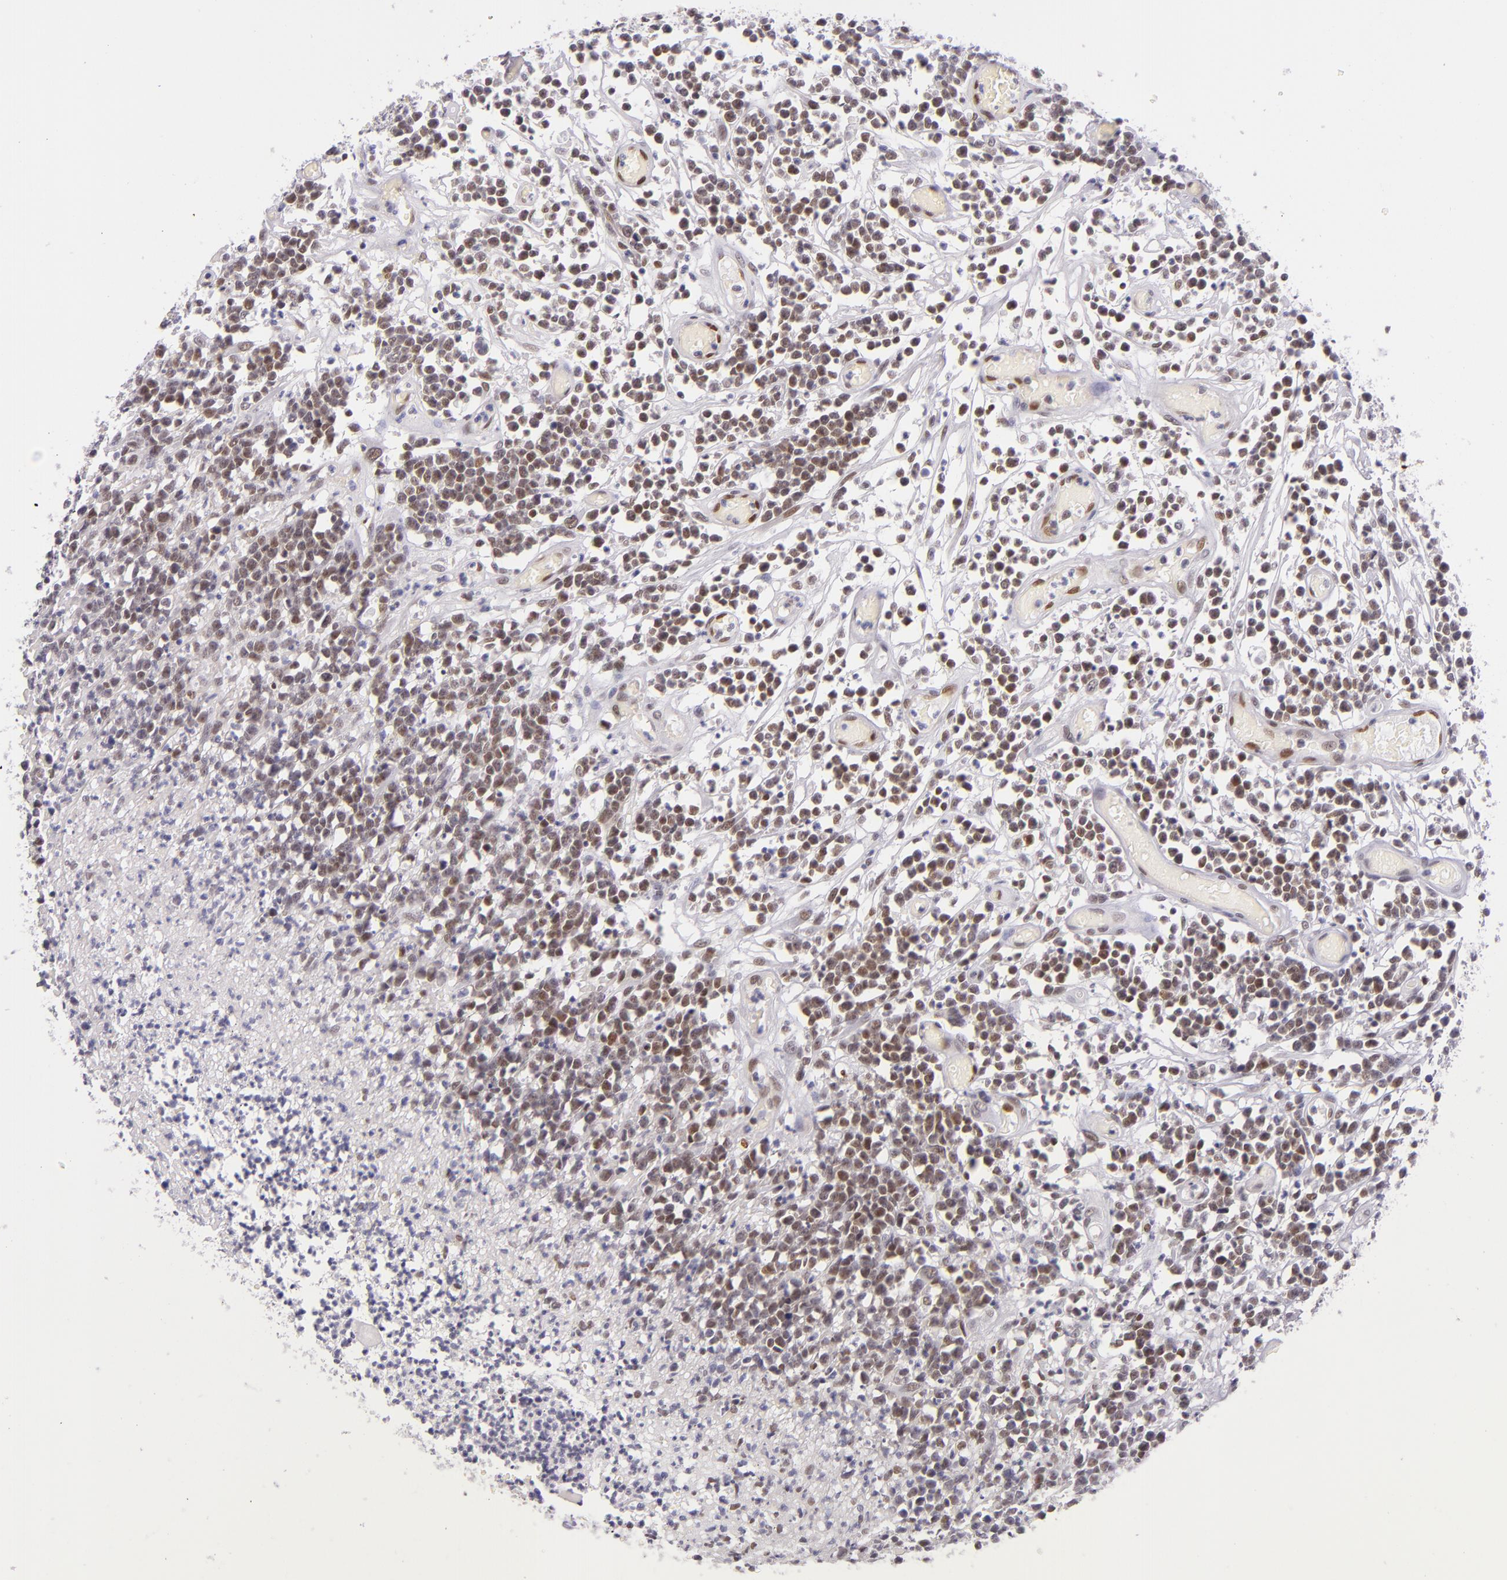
{"staining": {"intensity": "moderate", "quantity": ">75%", "location": "nuclear"}, "tissue": "lymphoma", "cell_type": "Tumor cells", "image_type": "cancer", "snomed": [{"axis": "morphology", "description": "Malignant lymphoma, non-Hodgkin's type, High grade"}, {"axis": "topography", "description": "Colon"}], "caption": "Immunohistochemical staining of malignant lymphoma, non-Hodgkin's type (high-grade) shows moderate nuclear protein positivity in approximately >75% of tumor cells.", "gene": "BCL3", "patient": {"sex": "male", "age": 82}}